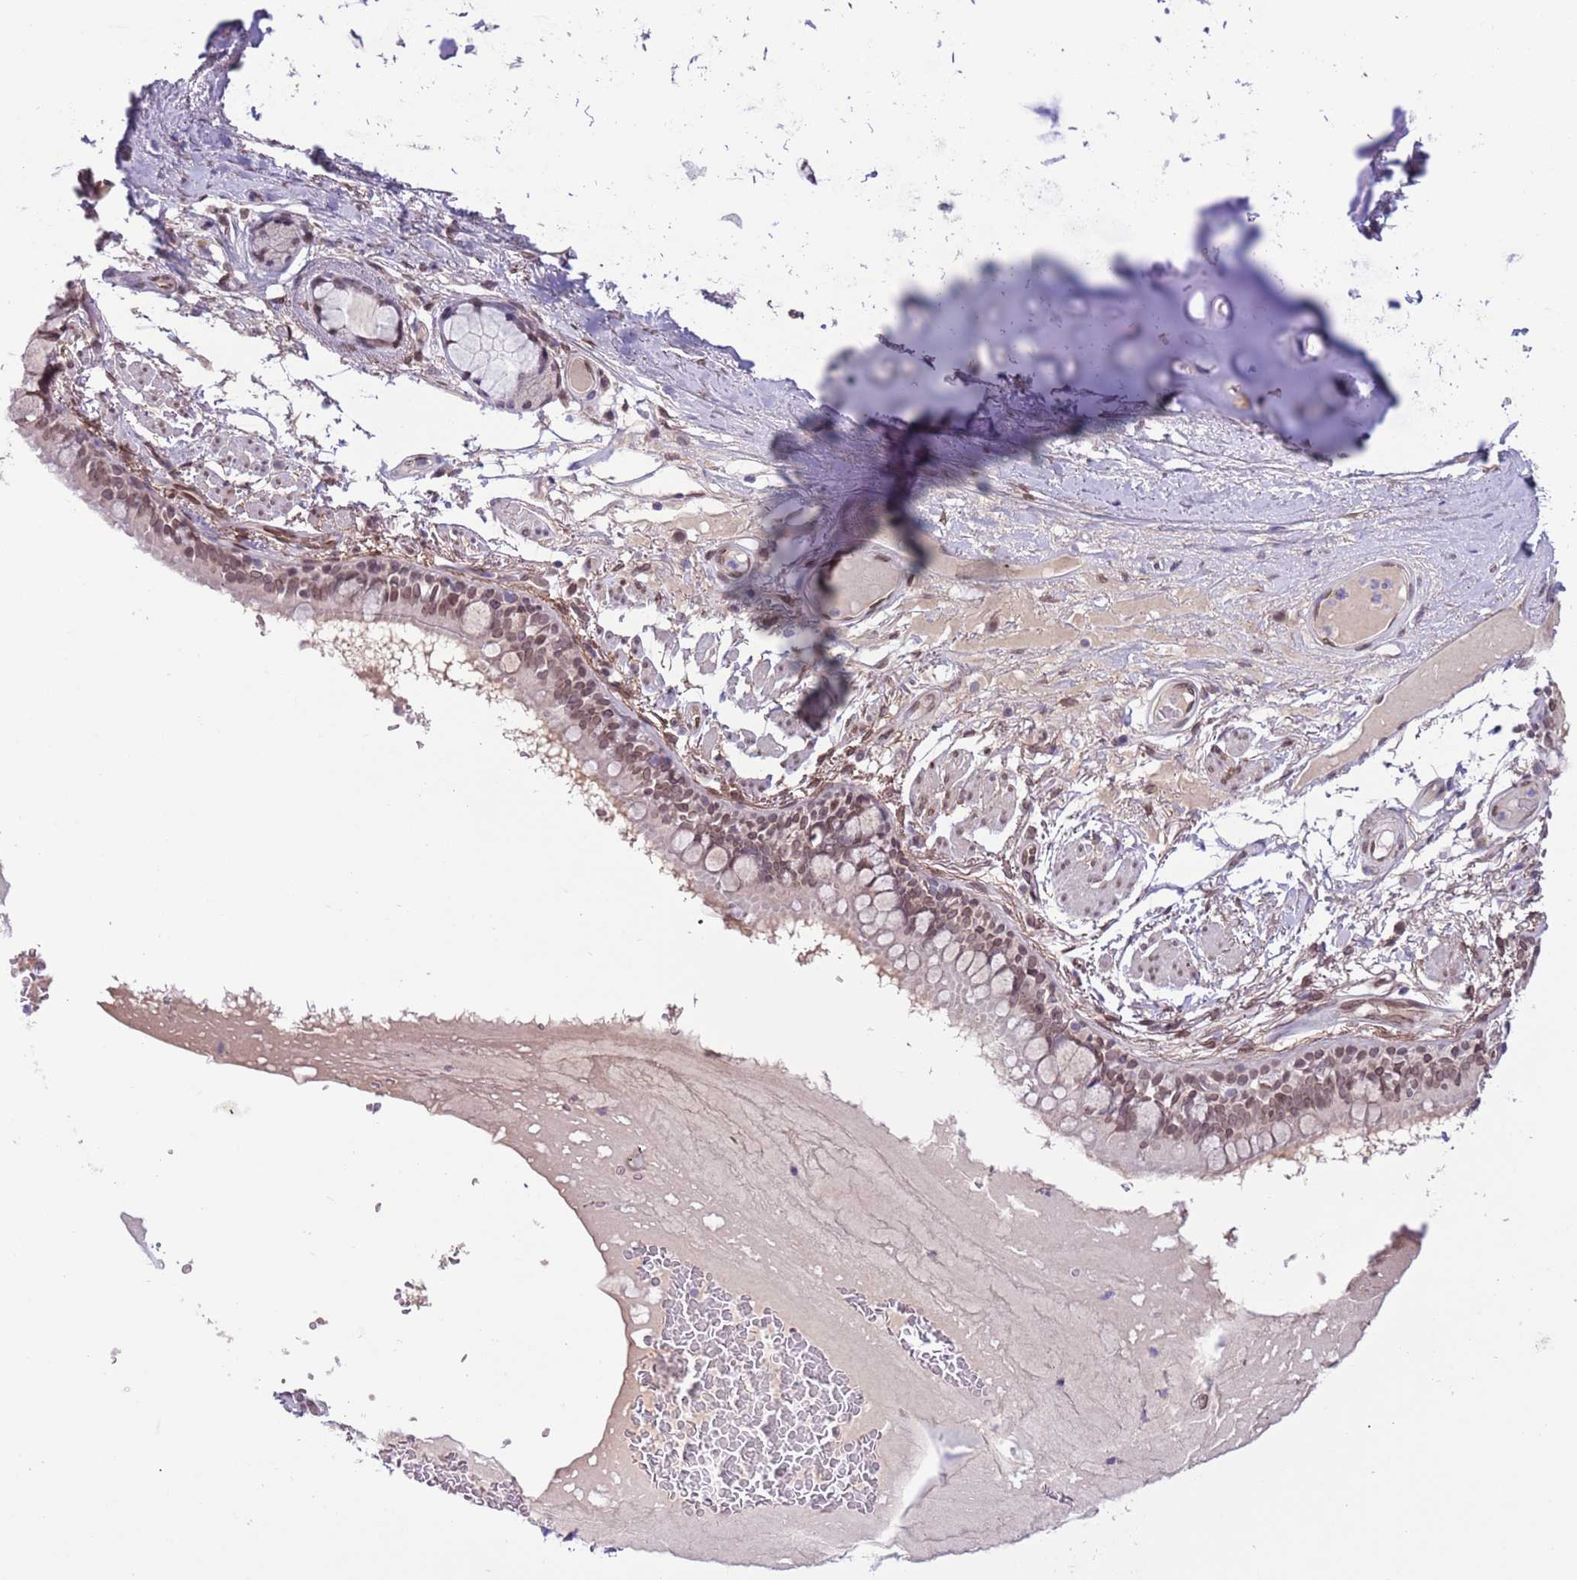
{"staining": {"intensity": "moderate", "quantity": ">75%", "location": "cytoplasmic/membranous,nuclear"}, "tissue": "bronchus", "cell_type": "Respiratory epithelial cells", "image_type": "normal", "snomed": [{"axis": "morphology", "description": "Normal tissue, NOS"}, {"axis": "topography", "description": "Bronchus"}], "caption": "High-magnification brightfield microscopy of normal bronchus stained with DAB (brown) and counterstained with hematoxylin (blue). respiratory epithelial cells exhibit moderate cytoplasmic/membranous,nuclear expression is identified in about>75% of cells. (brown staining indicates protein expression, while blue staining denotes nuclei).", "gene": "ZGLP1", "patient": {"sex": "male", "age": 70}}